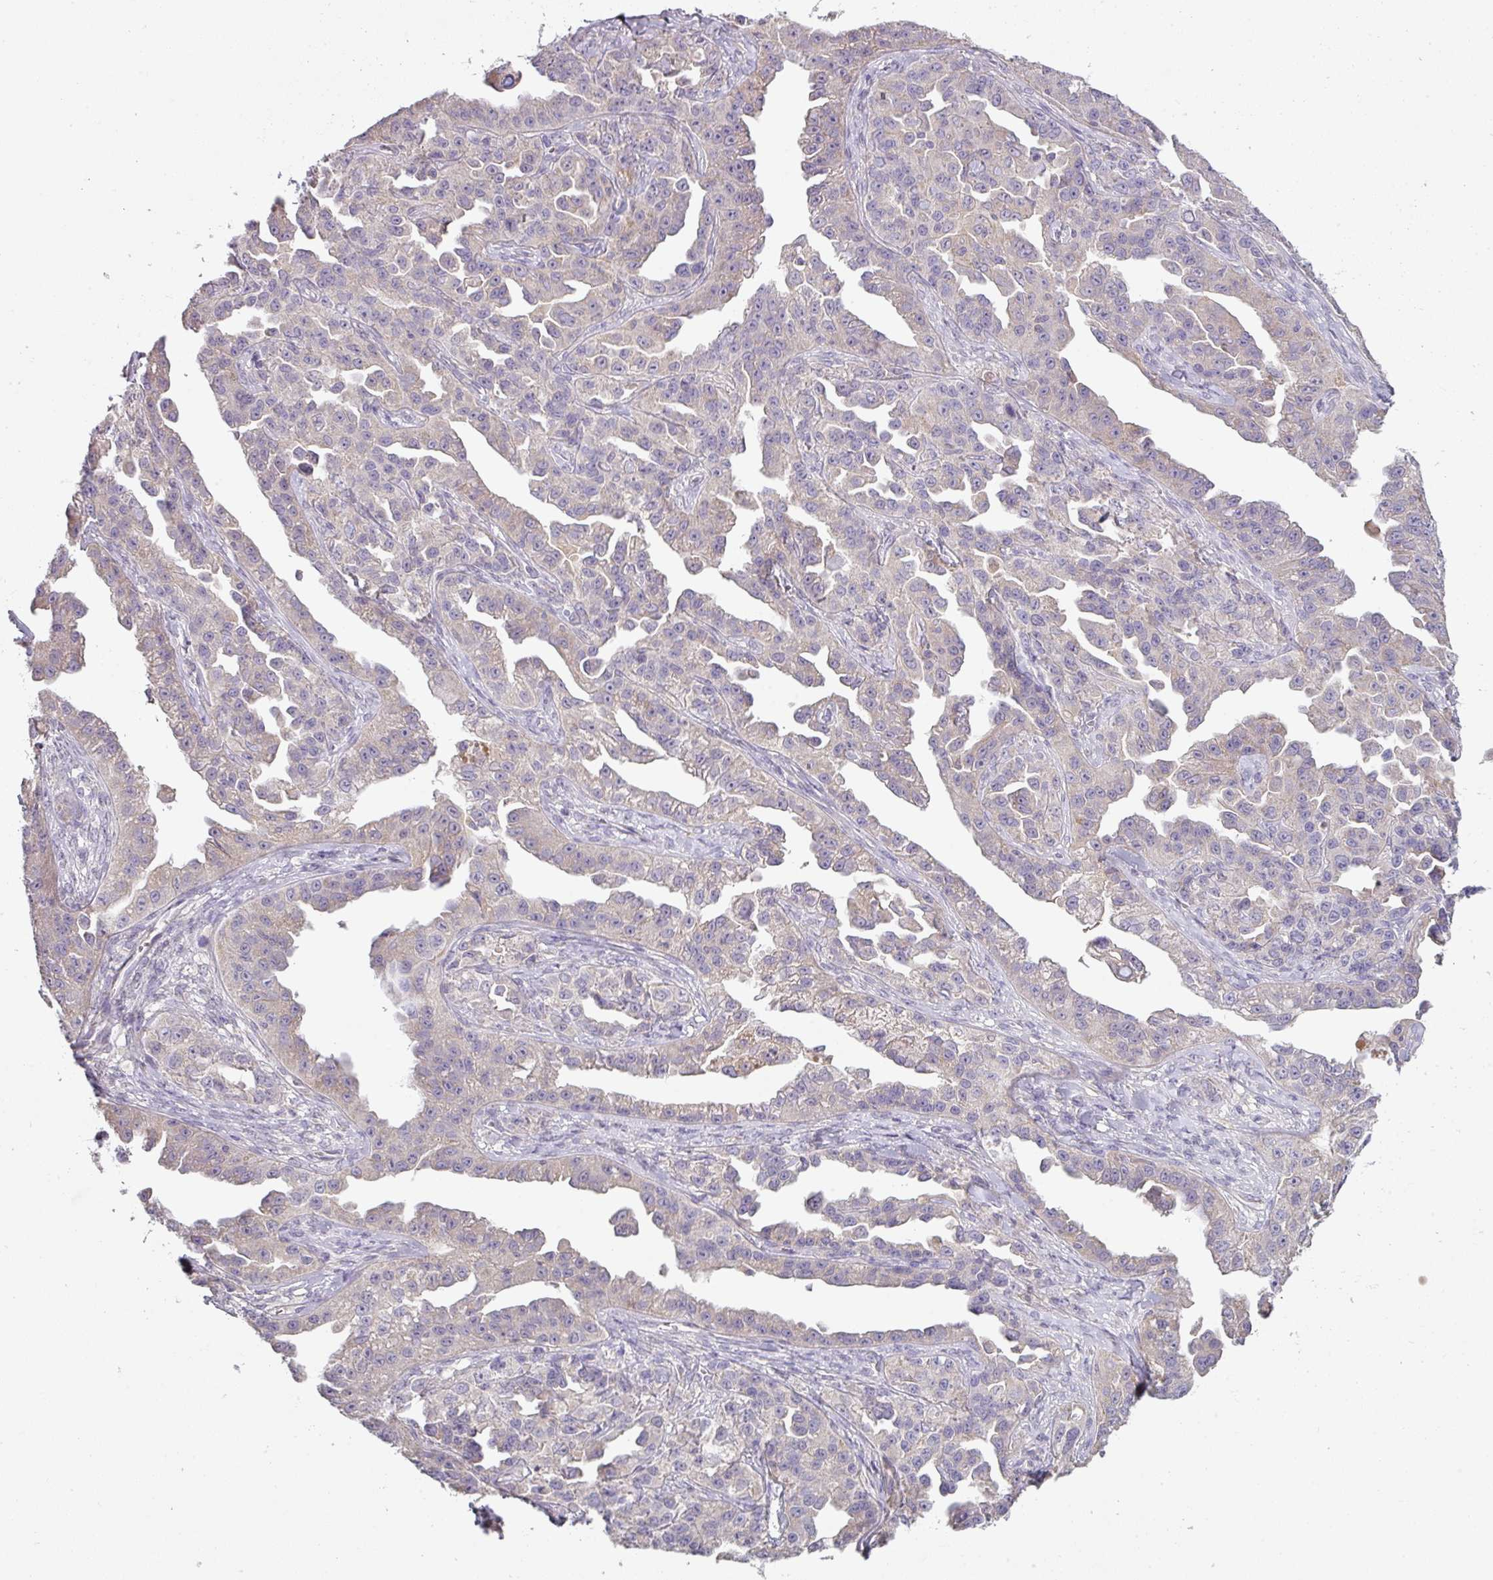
{"staining": {"intensity": "negative", "quantity": "none", "location": "none"}, "tissue": "ovarian cancer", "cell_type": "Tumor cells", "image_type": "cancer", "snomed": [{"axis": "morphology", "description": "Cystadenocarcinoma, serous, NOS"}, {"axis": "topography", "description": "Ovary"}], "caption": "Immunohistochemical staining of human ovarian serous cystadenocarcinoma reveals no significant expression in tumor cells.", "gene": "ZNF266", "patient": {"sex": "female", "age": 75}}